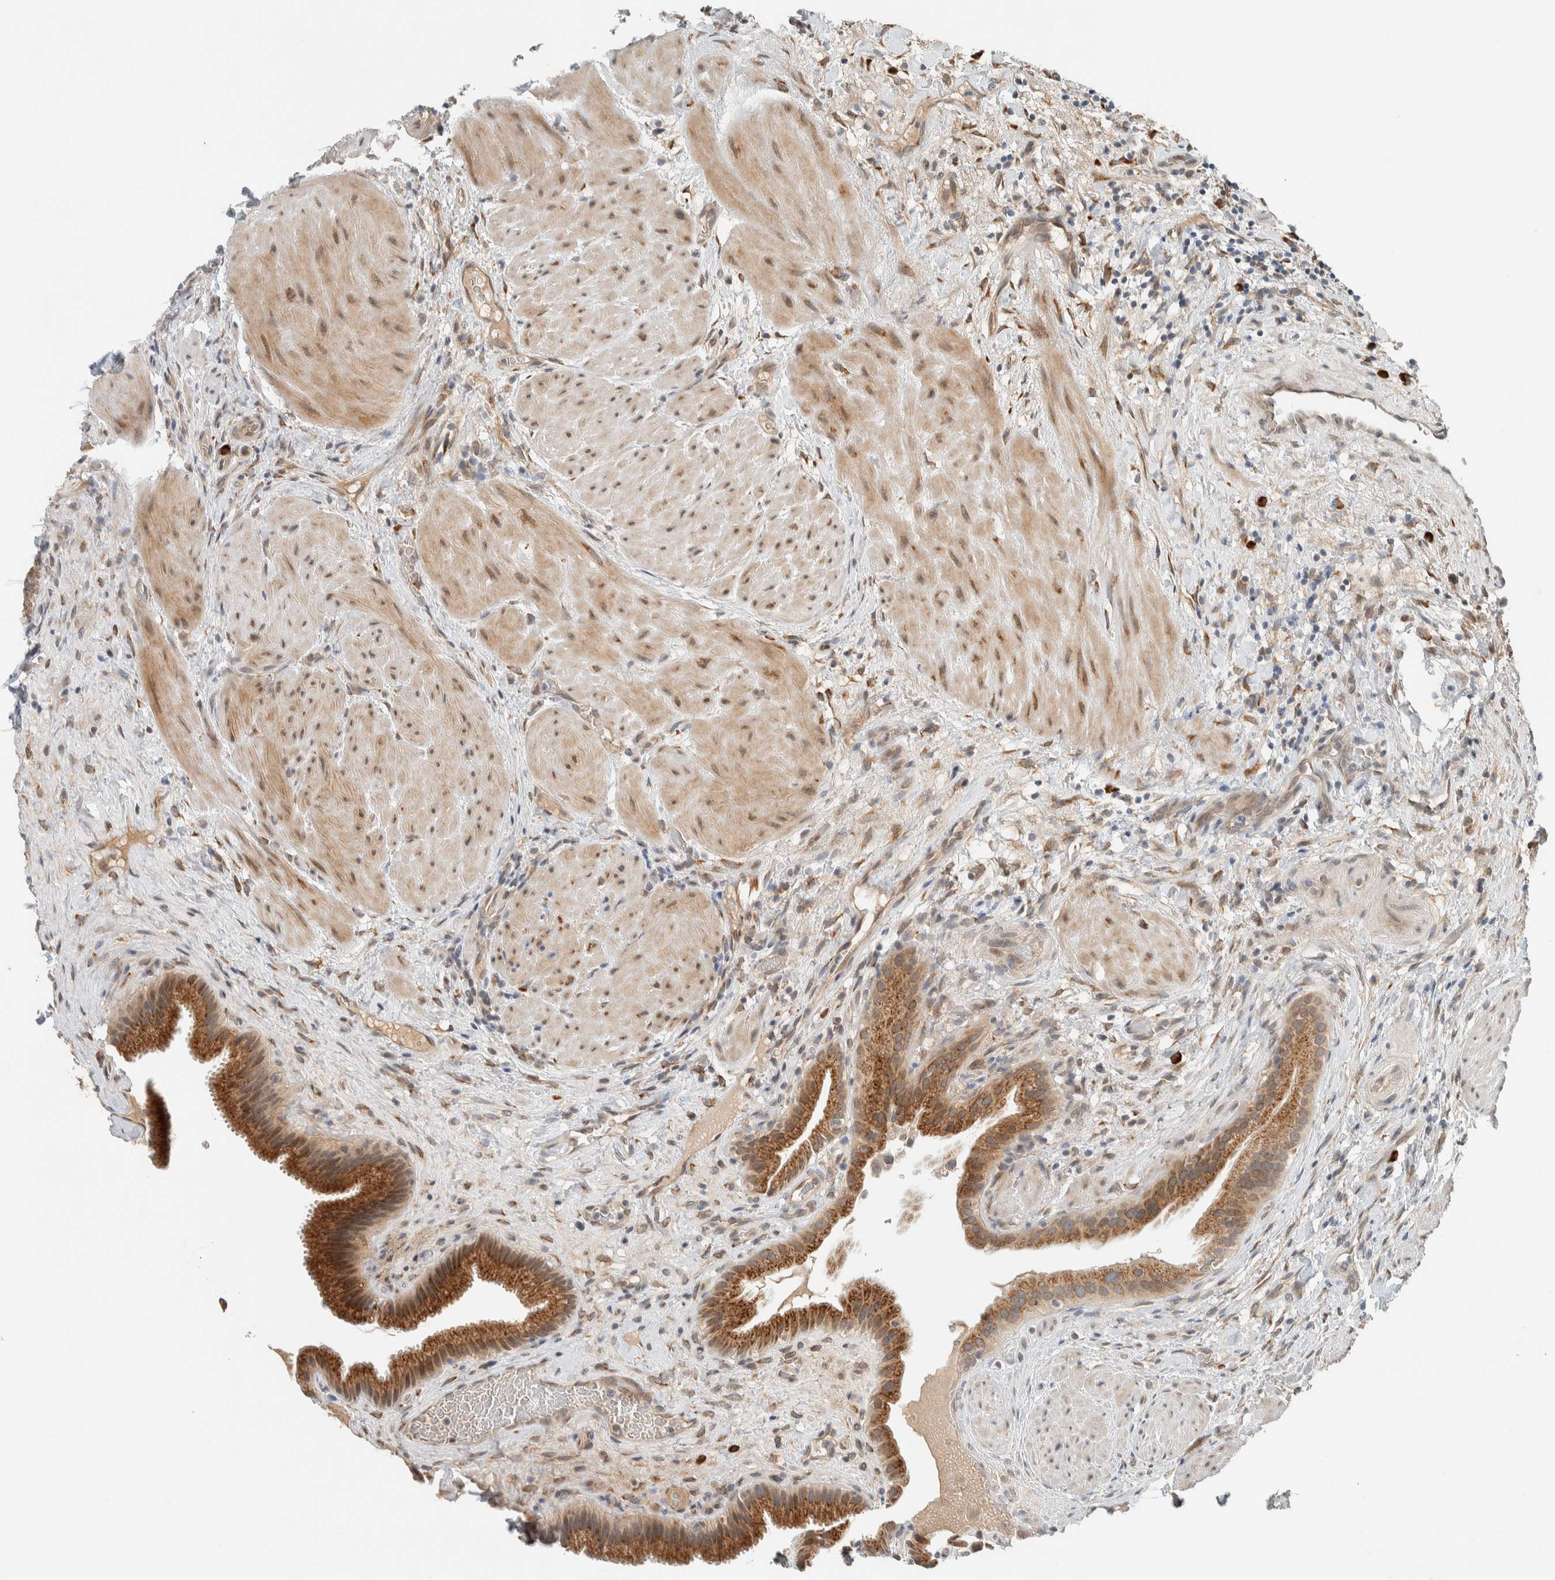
{"staining": {"intensity": "strong", "quantity": ">75%", "location": "cytoplasmic/membranous"}, "tissue": "gallbladder", "cell_type": "Glandular cells", "image_type": "normal", "snomed": [{"axis": "morphology", "description": "Normal tissue, NOS"}, {"axis": "topography", "description": "Gallbladder"}], "caption": "Gallbladder stained with DAB immunohistochemistry exhibits high levels of strong cytoplasmic/membranous staining in approximately >75% of glandular cells.", "gene": "CTBP2", "patient": {"sex": "male", "age": 49}}